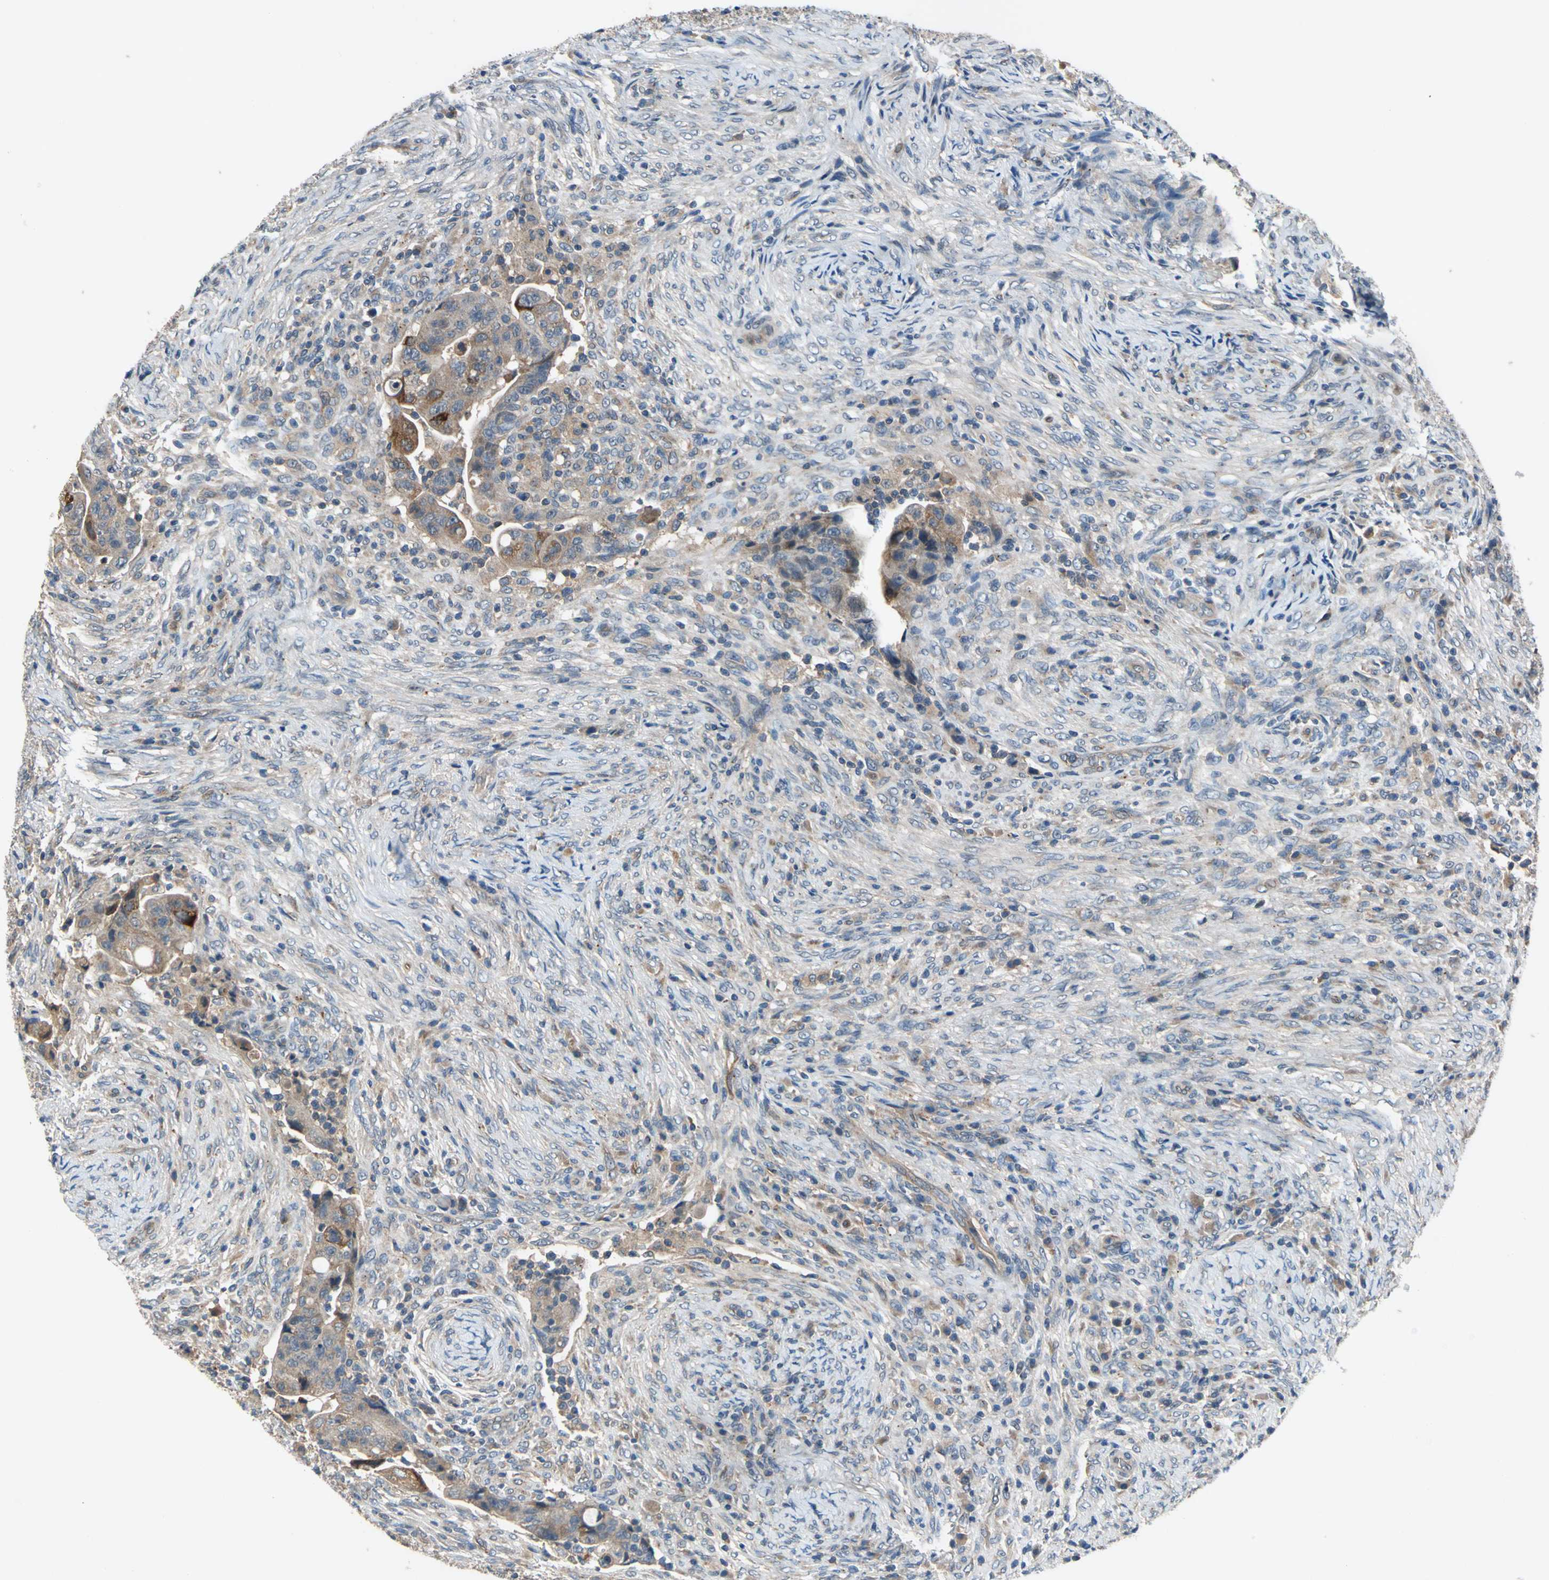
{"staining": {"intensity": "weak", "quantity": "25%-75%", "location": "cytoplasmic/membranous"}, "tissue": "colorectal cancer", "cell_type": "Tumor cells", "image_type": "cancer", "snomed": [{"axis": "morphology", "description": "Adenocarcinoma, NOS"}, {"axis": "topography", "description": "Rectum"}], "caption": "Immunohistochemistry (IHC) photomicrograph of neoplastic tissue: colorectal cancer (adenocarcinoma) stained using immunohistochemistry shows low levels of weak protein expression localized specifically in the cytoplasmic/membranous of tumor cells, appearing as a cytoplasmic/membranous brown color.", "gene": "EMCN", "patient": {"sex": "female", "age": 71}}